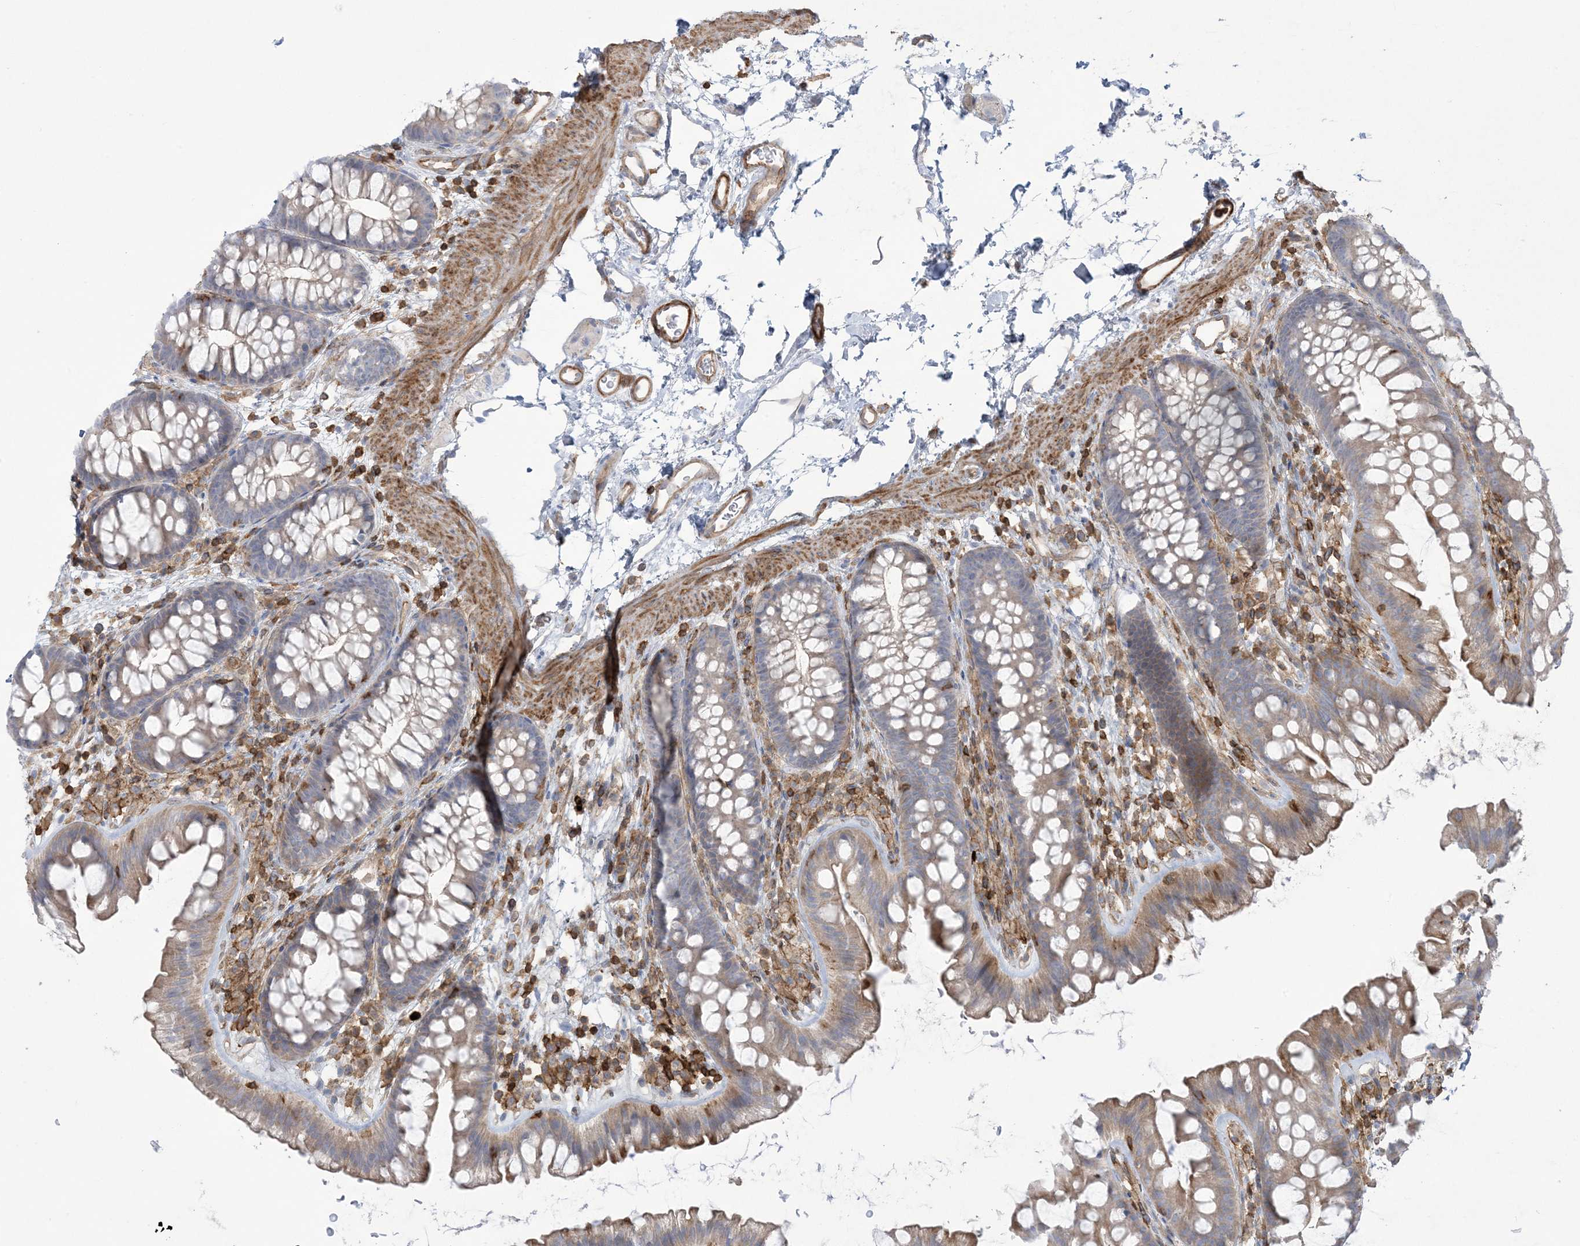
{"staining": {"intensity": "moderate", "quantity": "25%-75%", "location": "cytoplasmic/membranous"}, "tissue": "colon", "cell_type": "Endothelial cells", "image_type": "normal", "snomed": [{"axis": "morphology", "description": "Normal tissue, NOS"}, {"axis": "topography", "description": "Colon"}], "caption": "Immunohistochemical staining of unremarkable colon demonstrates 25%-75% levels of moderate cytoplasmic/membranous protein staining in about 25%-75% of endothelial cells.", "gene": "ARHGAP30", "patient": {"sex": "female", "age": 62}}